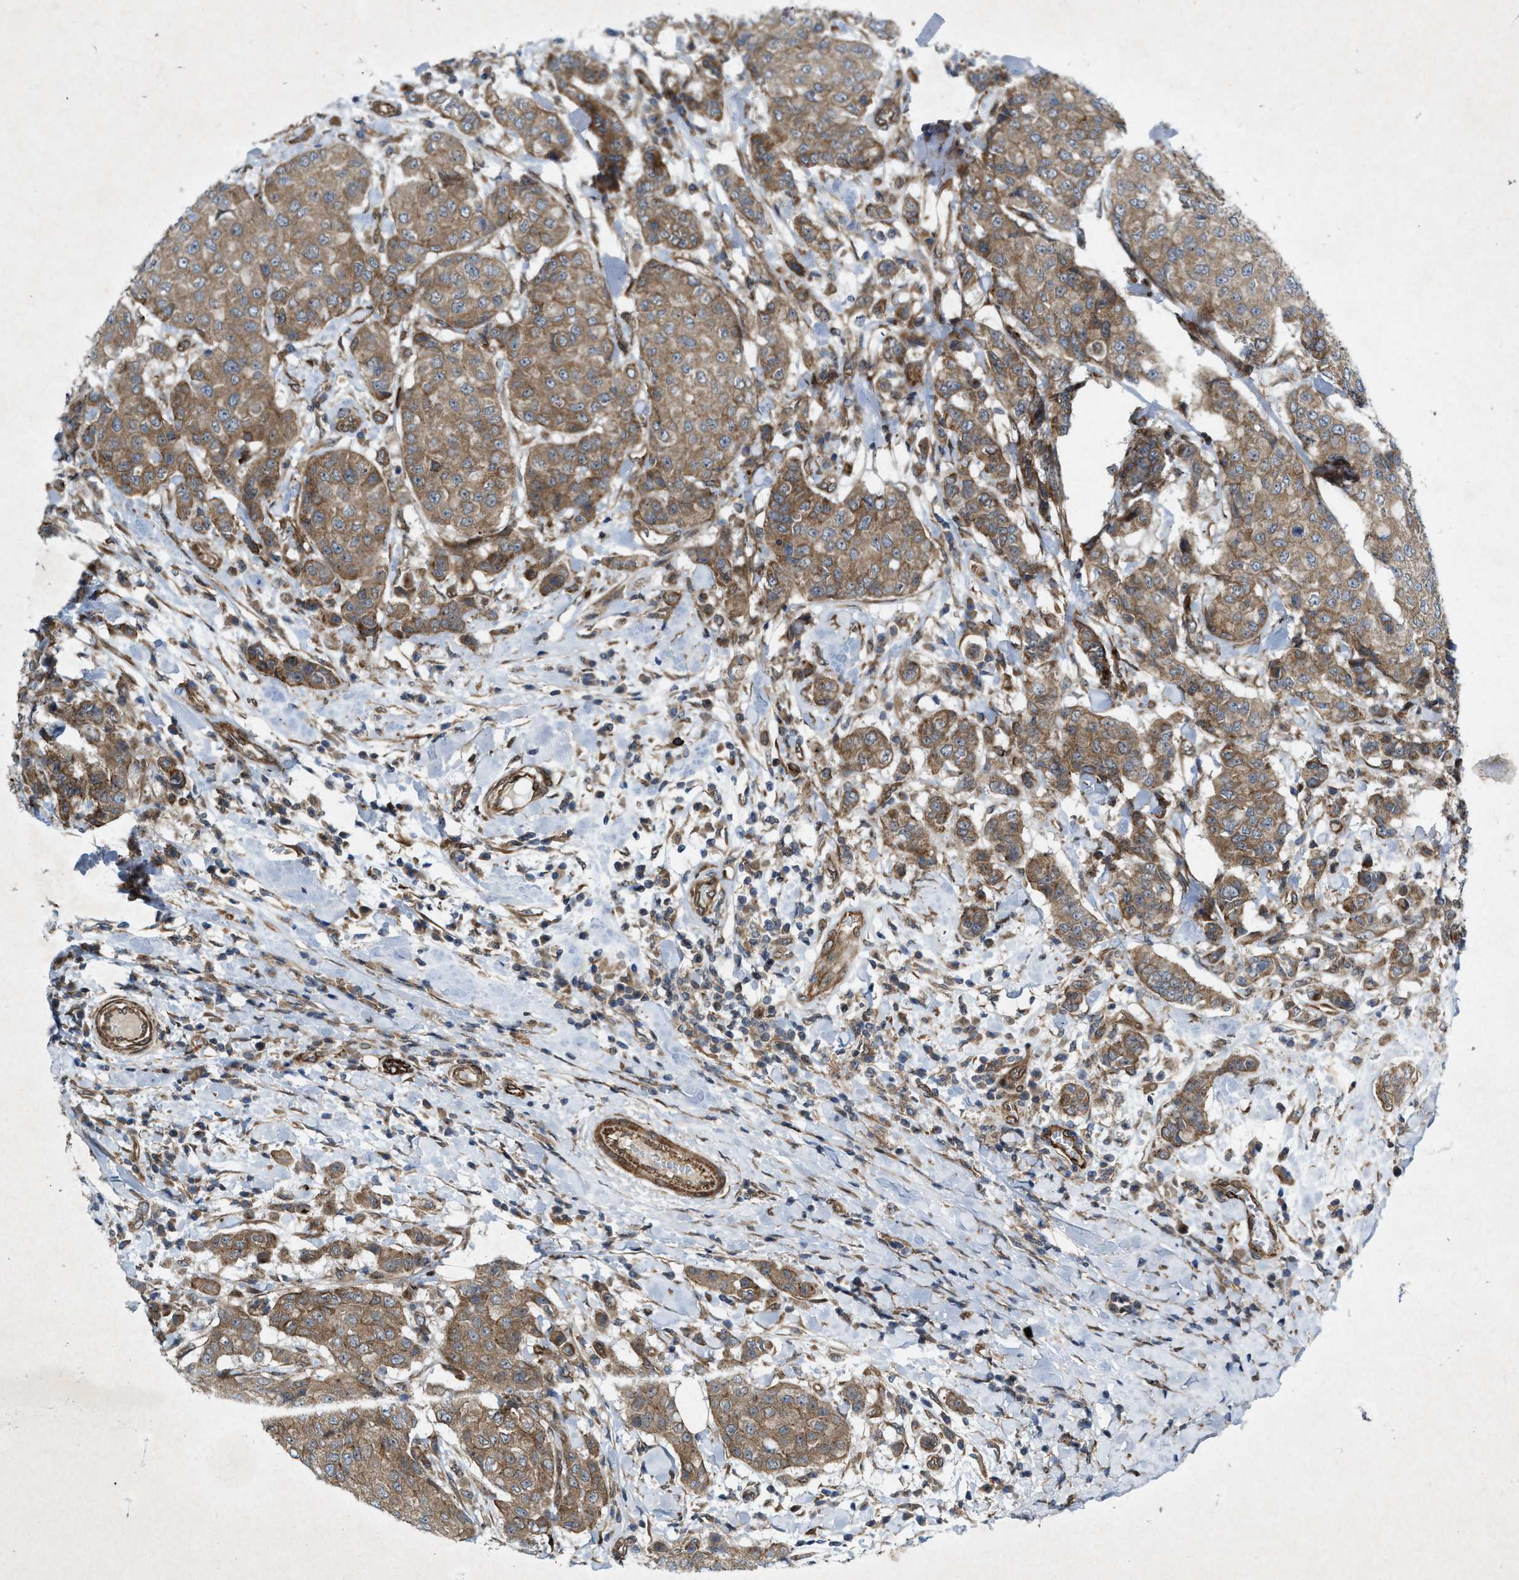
{"staining": {"intensity": "moderate", "quantity": ">75%", "location": "cytoplasmic/membranous"}, "tissue": "breast cancer", "cell_type": "Tumor cells", "image_type": "cancer", "snomed": [{"axis": "morphology", "description": "Duct carcinoma"}, {"axis": "topography", "description": "Breast"}], "caption": "Invasive ductal carcinoma (breast) tissue shows moderate cytoplasmic/membranous expression in about >75% of tumor cells", "gene": "URGCP", "patient": {"sex": "female", "age": 27}}